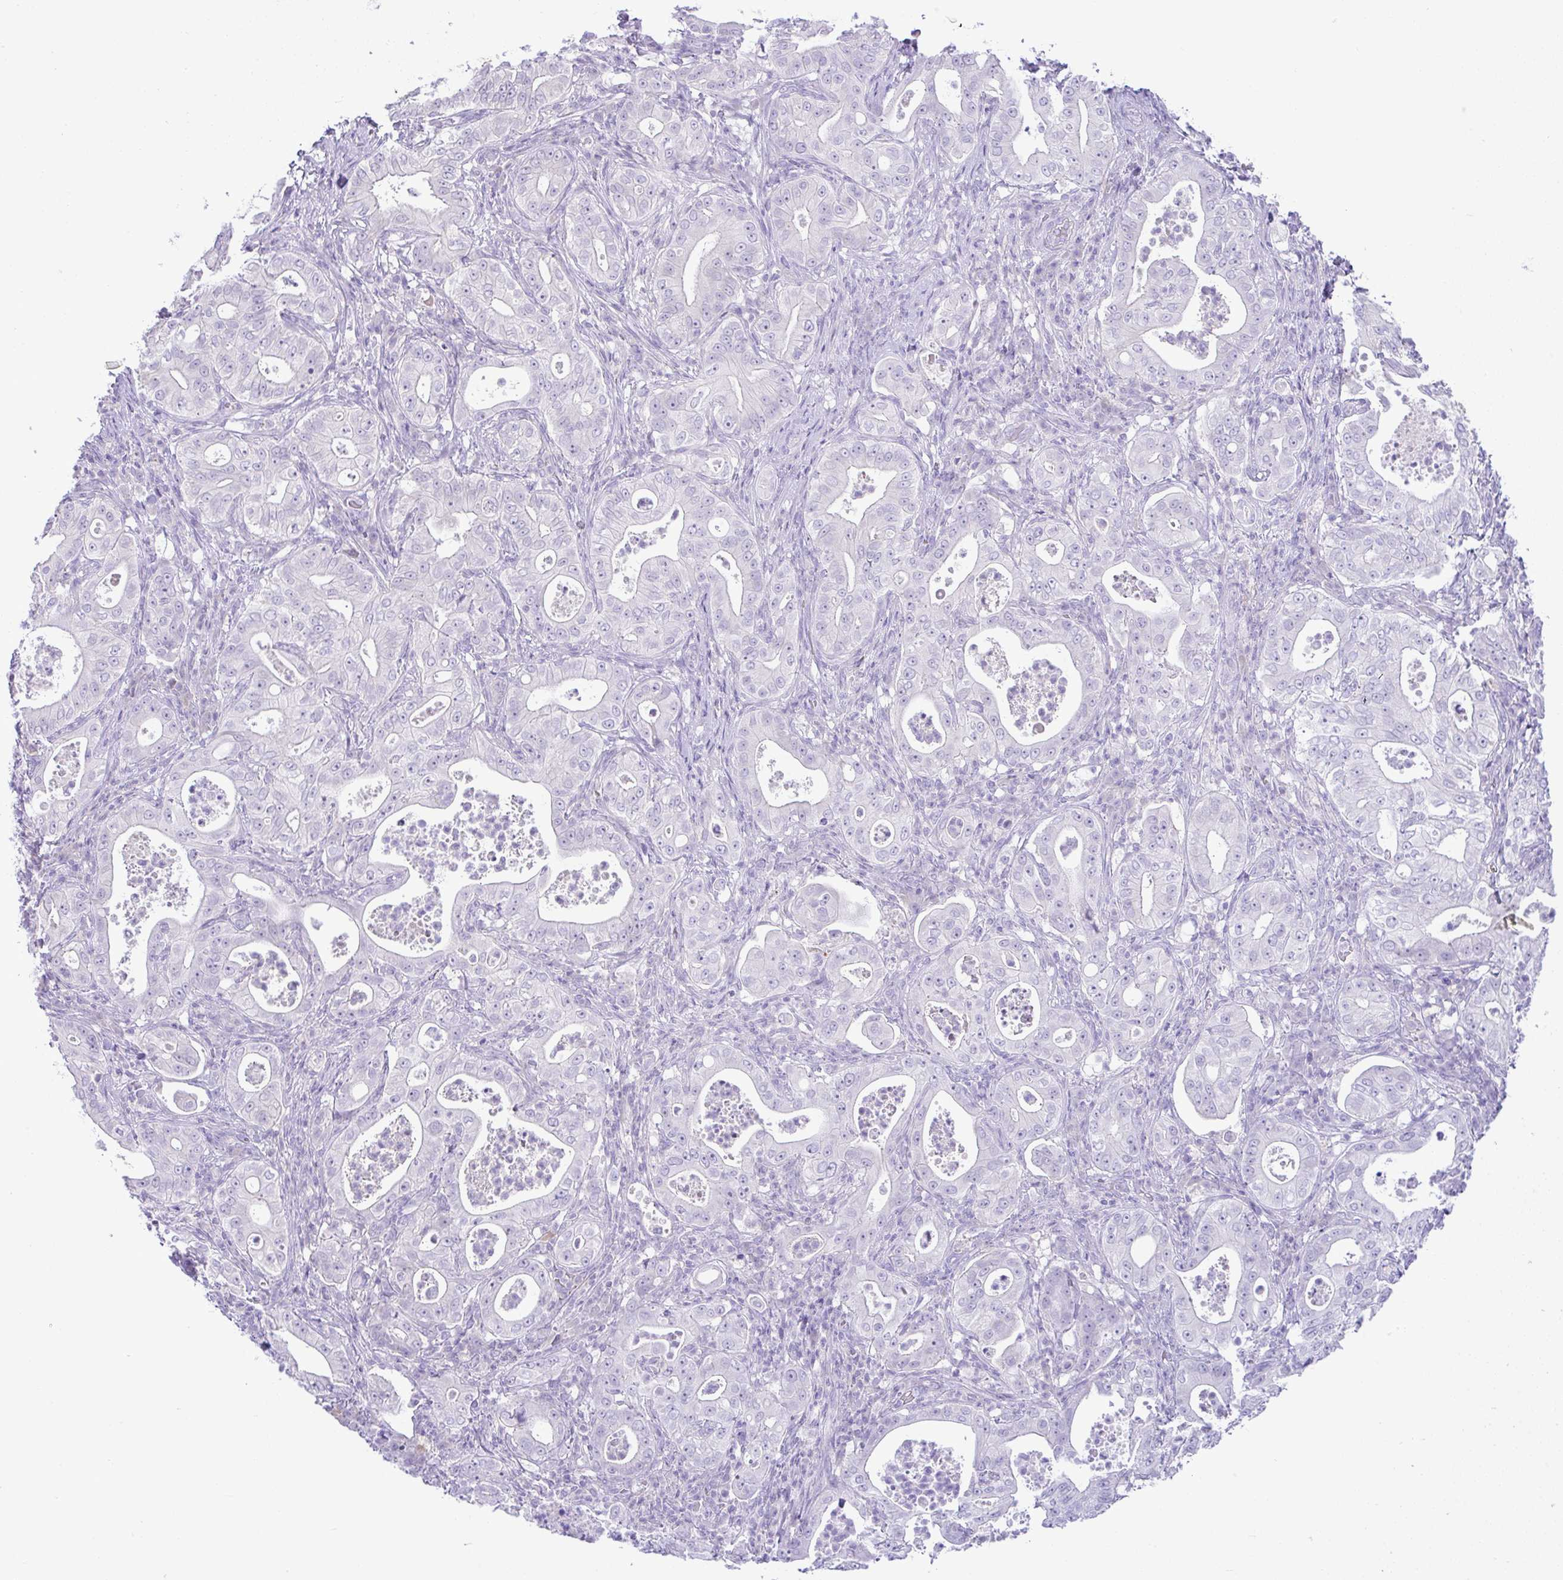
{"staining": {"intensity": "negative", "quantity": "none", "location": "none"}, "tissue": "pancreatic cancer", "cell_type": "Tumor cells", "image_type": "cancer", "snomed": [{"axis": "morphology", "description": "Adenocarcinoma, NOS"}, {"axis": "topography", "description": "Pancreas"}], "caption": "Immunohistochemistry of pancreatic cancer demonstrates no staining in tumor cells. Brightfield microscopy of IHC stained with DAB (3,3'-diaminobenzidine) (brown) and hematoxylin (blue), captured at high magnification.", "gene": "ZNF101", "patient": {"sex": "male", "age": 71}}